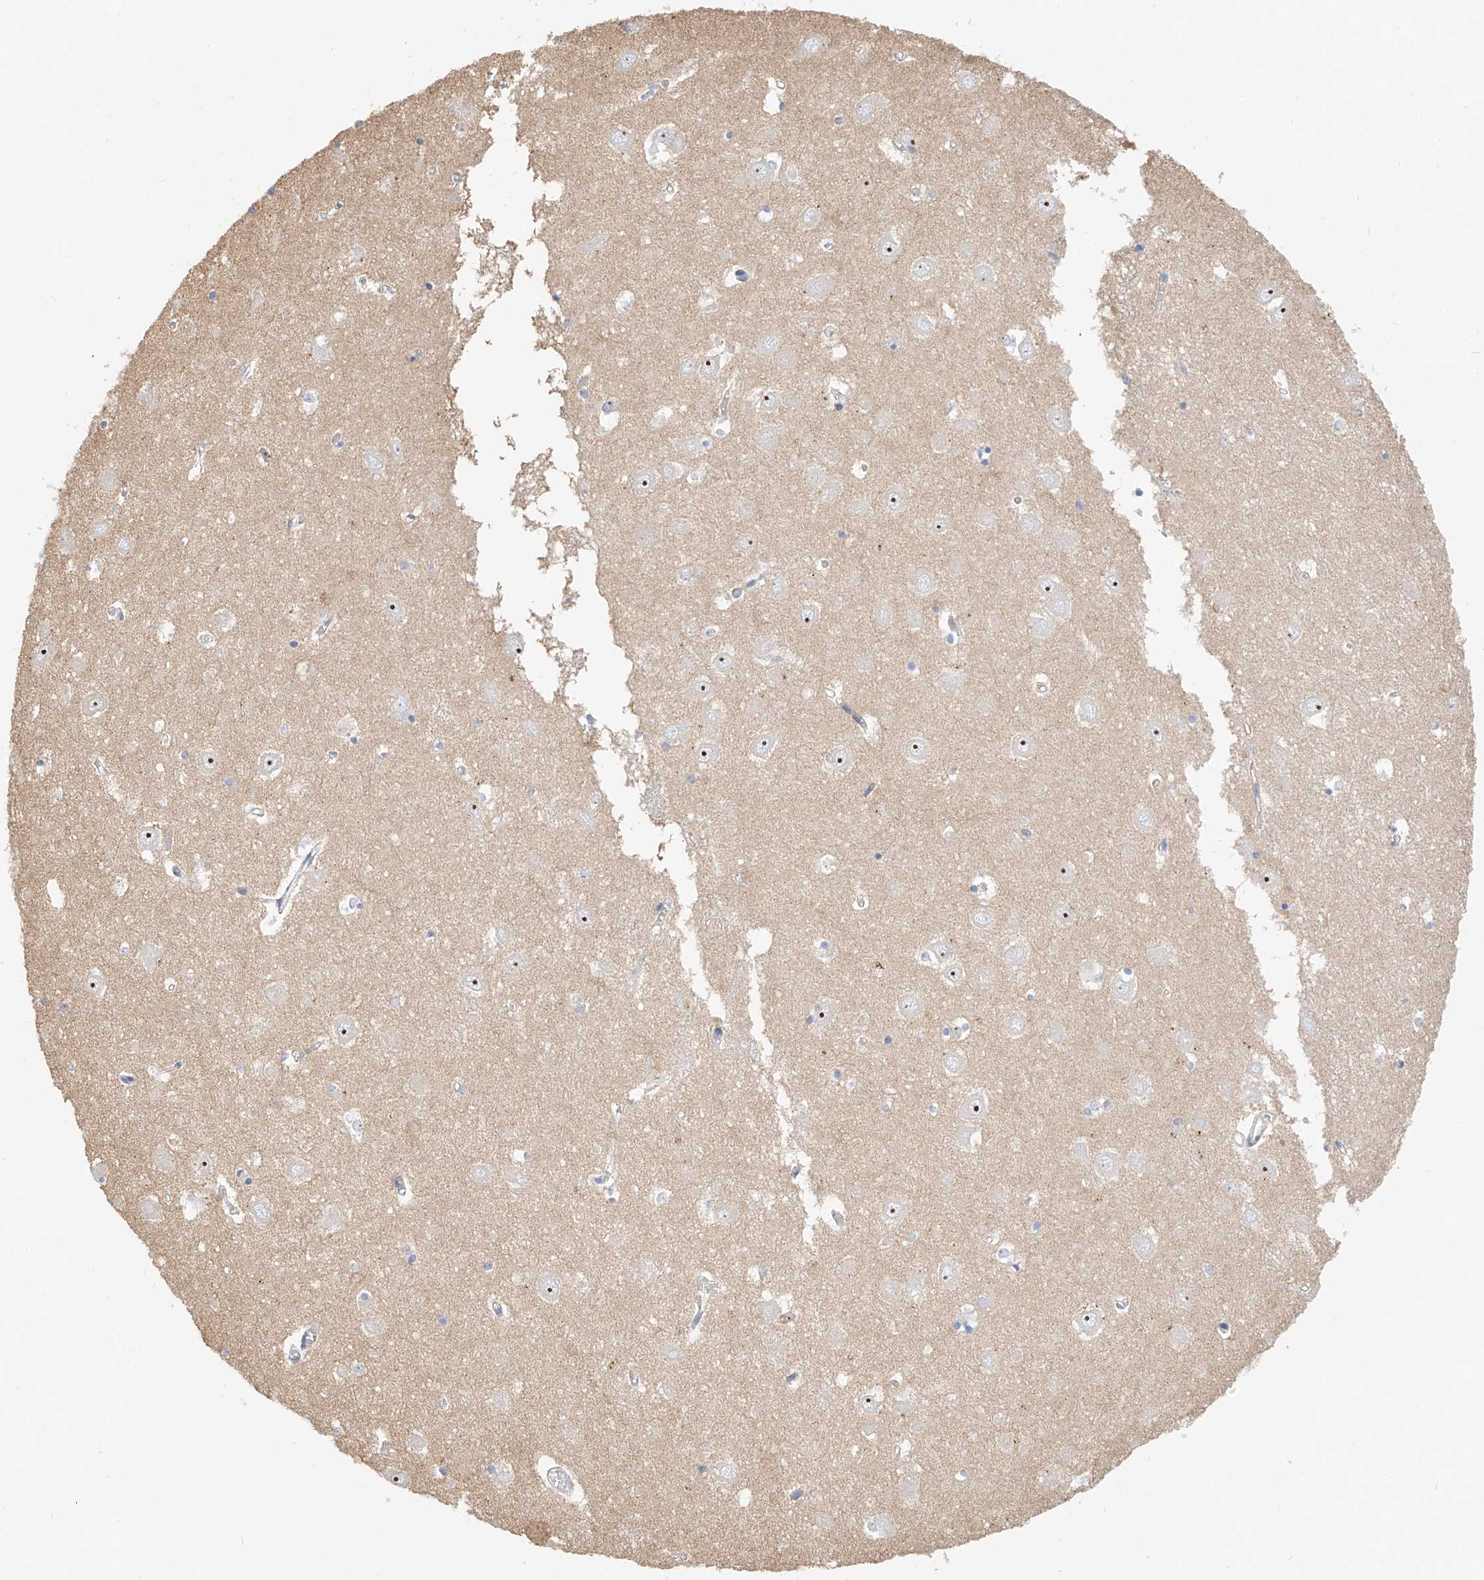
{"staining": {"intensity": "negative", "quantity": "none", "location": "none"}, "tissue": "hippocampus", "cell_type": "Glial cells", "image_type": "normal", "snomed": [{"axis": "morphology", "description": "Normal tissue, NOS"}, {"axis": "topography", "description": "Hippocampus"}], "caption": "Human hippocampus stained for a protein using immunohistochemistry (IHC) displays no positivity in glial cells.", "gene": "SNU13", "patient": {"sex": "male", "age": 70}}